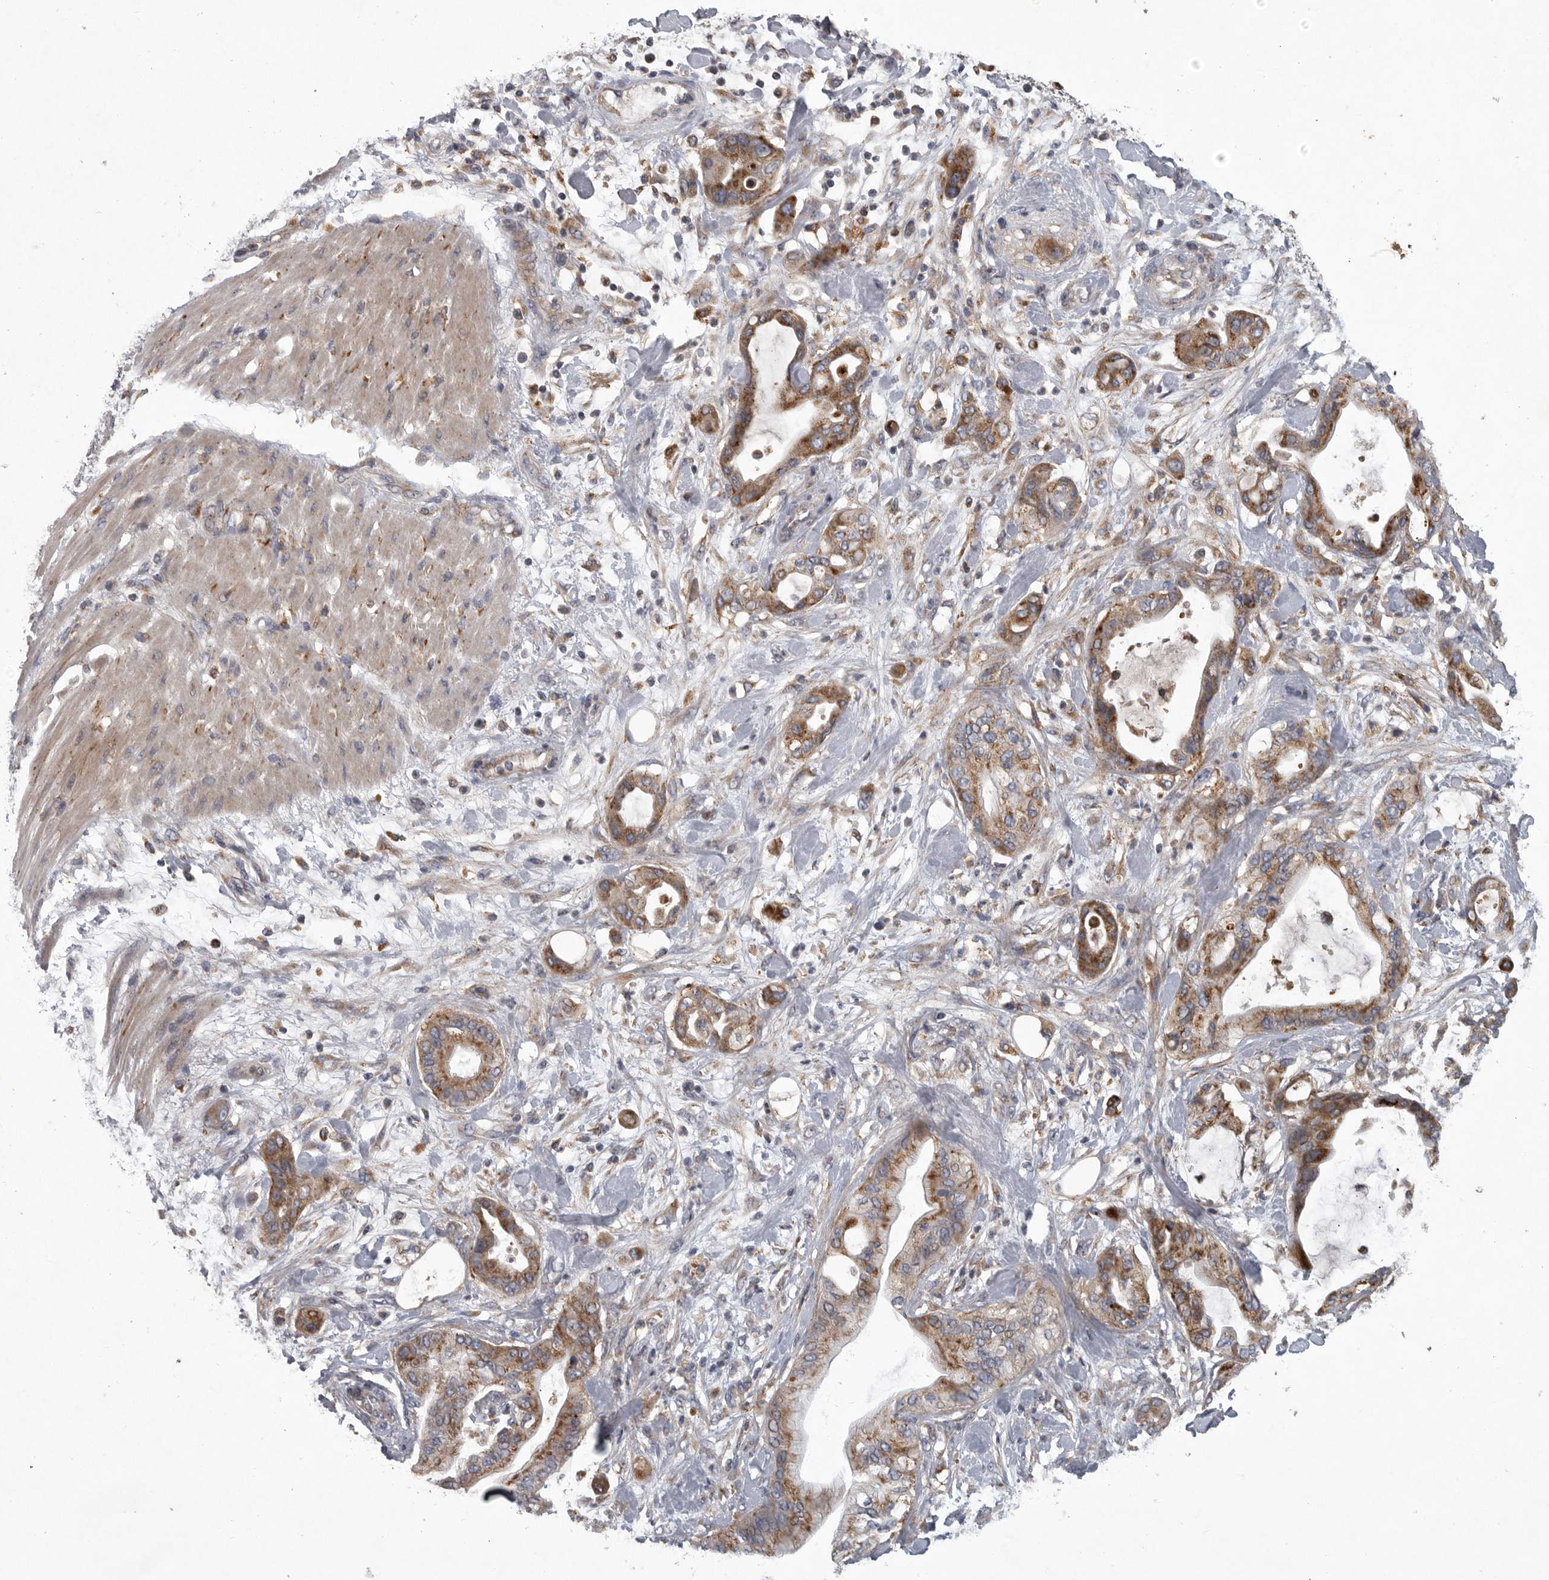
{"staining": {"intensity": "moderate", "quantity": ">75%", "location": "cytoplasmic/membranous"}, "tissue": "pancreatic cancer", "cell_type": "Tumor cells", "image_type": "cancer", "snomed": [{"axis": "morphology", "description": "Adenocarcinoma, NOS"}, {"axis": "morphology", "description": "Adenocarcinoma, metastatic, NOS"}, {"axis": "topography", "description": "Lymph node"}, {"axis": "topography", "description": "Pancreas"}, {"axis": "topography", "description": "Duodenum"}], "caption": "Pancreatic cancer stained with DAB (3,3'-diaminobenzidine) immunohistochemistry (IHC) displays medium levels of moderate cytoplasmic/membranous positivity in about >75% of tumor cells.", "gene": "LAMTOR3", "patient": {"sex": "female", "age": 64}}